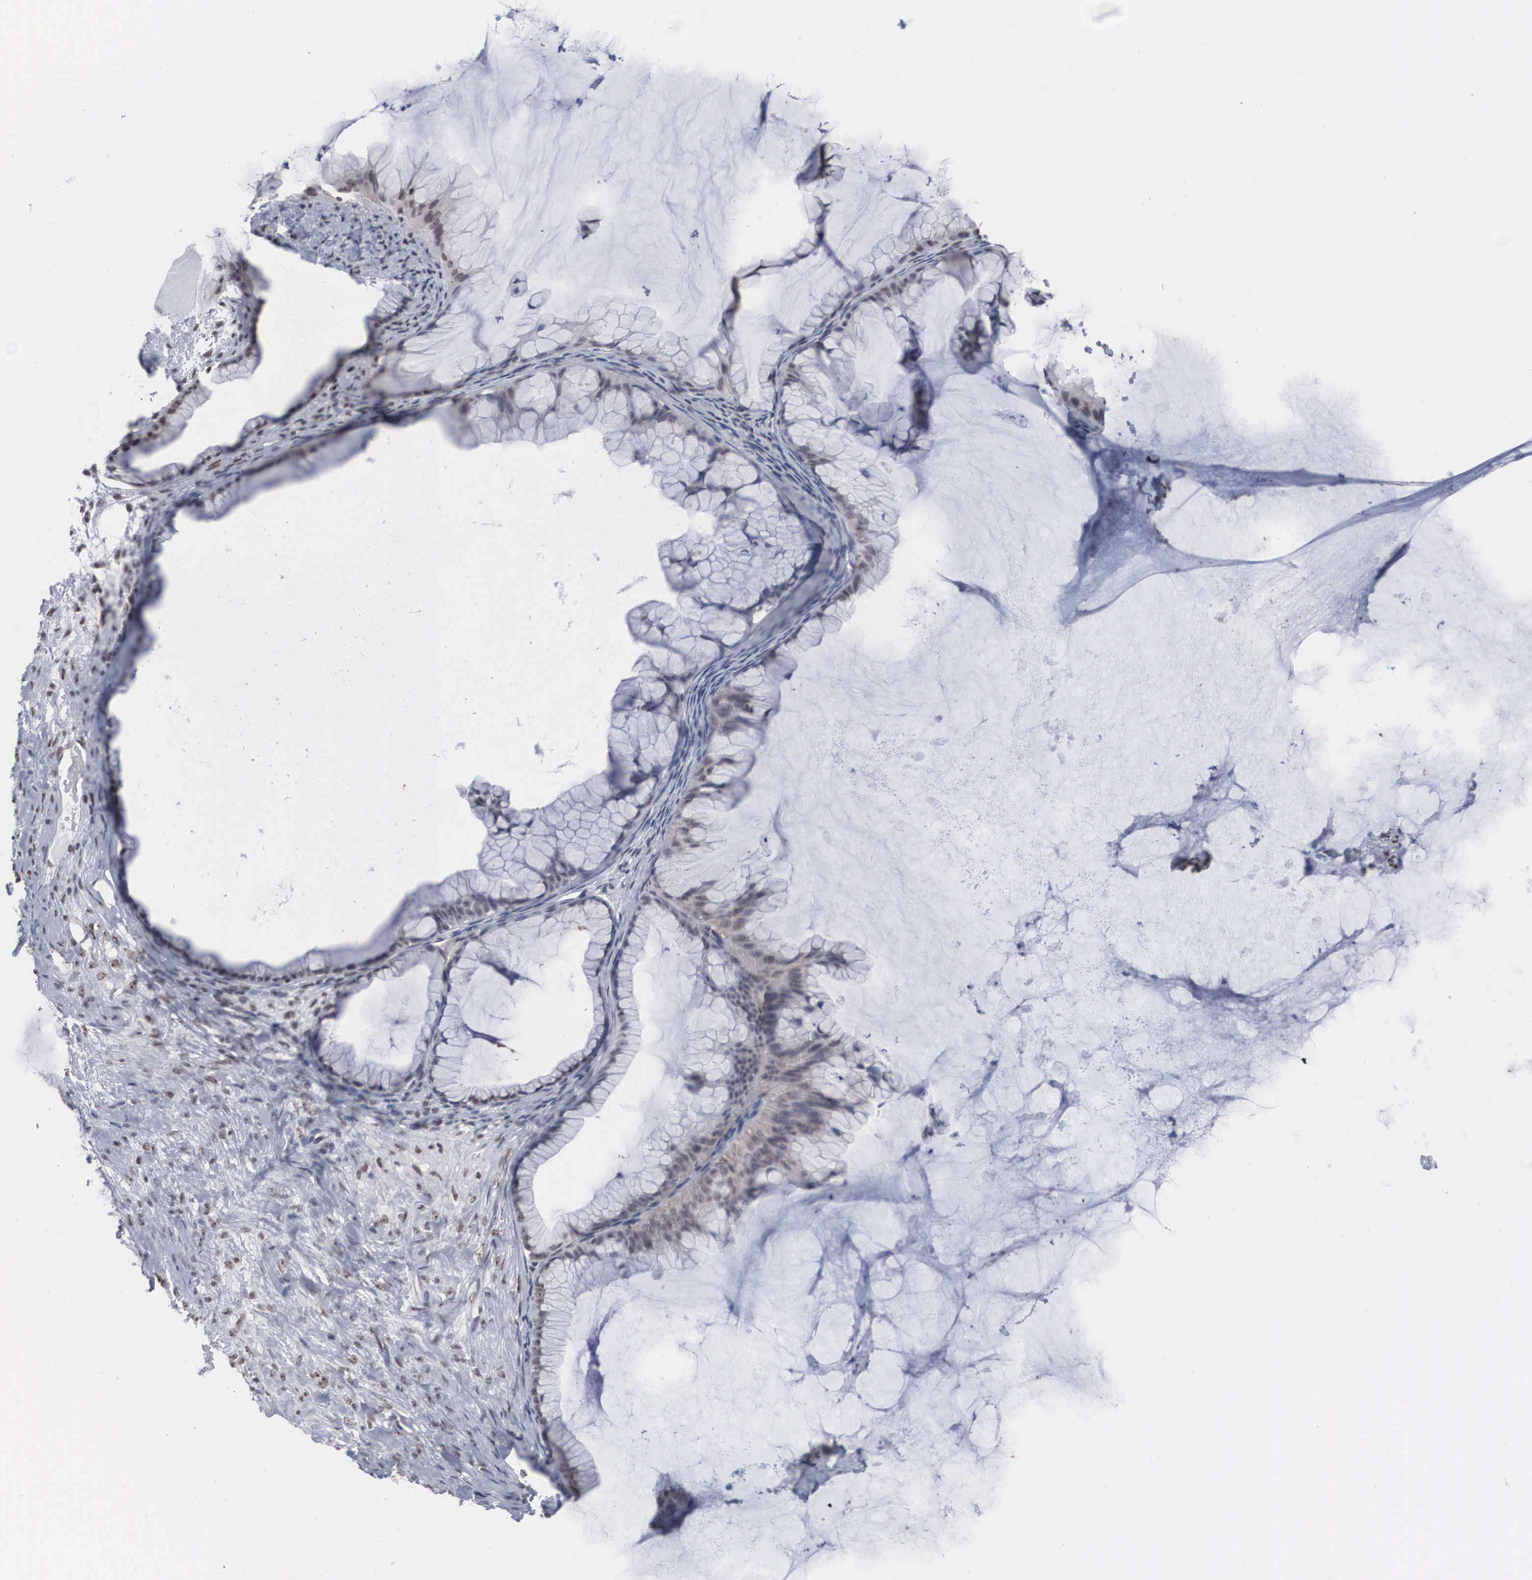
{"staining": {"intensity": "negative", "quantity": "none", "location": "none"}, "tissue": "ovarian cancer", "cell_type": "Tumor cells", "image_type": "cancer", "snomed": [{"axis": "morphology", "description": "Cystadenocarcinoma, mucinous, NOS"}, {"axis": "topography", "description": "Ovary"}], "caption": "Micrograph shows no significant protein expression in tumor cells of ovarian cancer (mucinous cystadenocarcinoma). (DAB (3,3'-diaminobenzidine) immunohistochemistry visualized using brightfield microscopy, high magnification).", "gene": "AUTS2", "patient": {"sex": "female", "age": 41}}